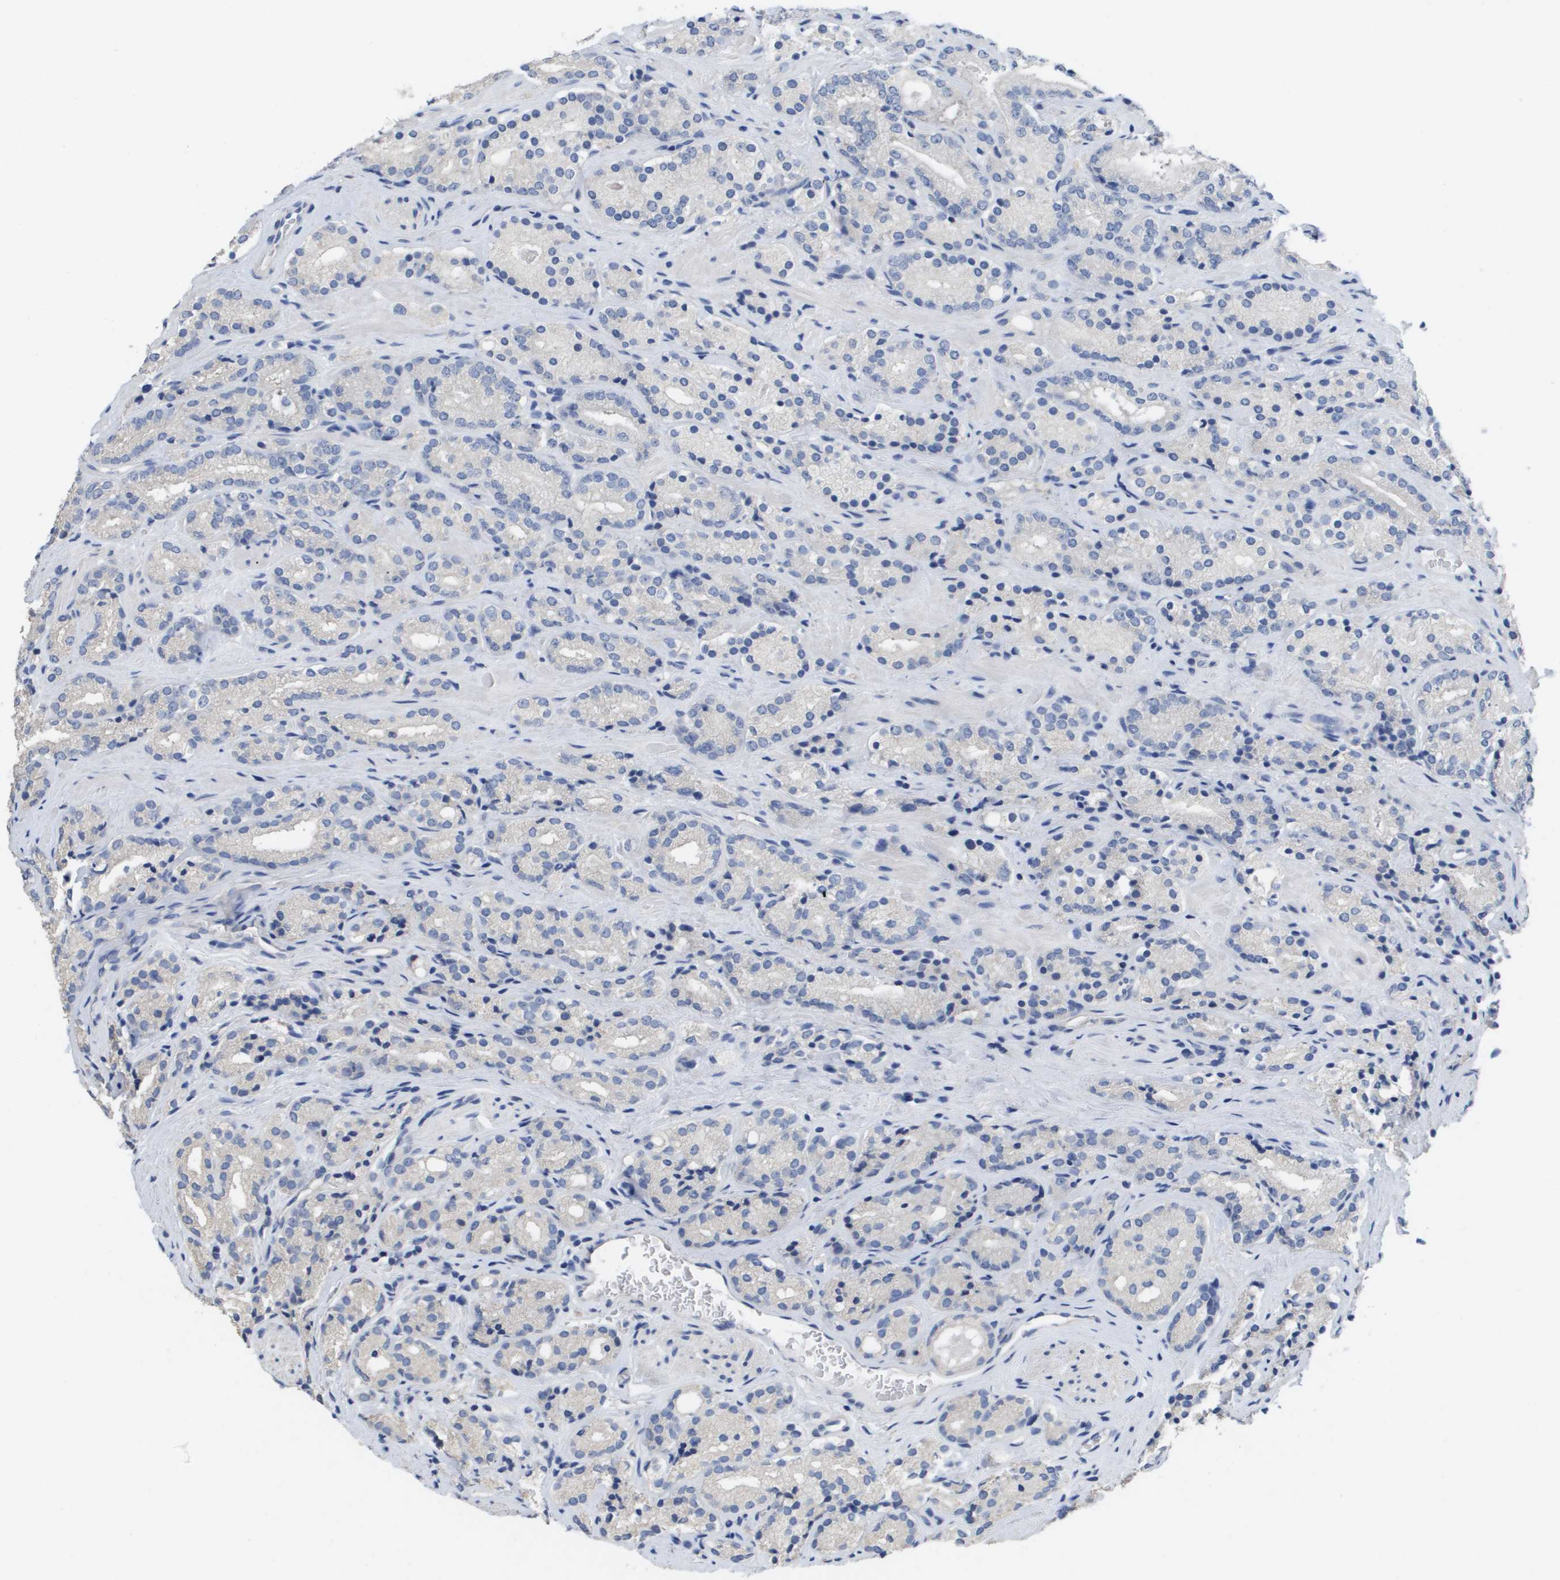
{"staining": {"intensity": "negative", "quantity": "none", "location": "none"}, "tissue": "prostate cancer", "cell_type": "Tumor cells", "image_type": "cancer", "snomed": [{"axis": "morphology", "description": "Adenocarcinoma, High grade"}, {"axis": "topography", "description": "Prostate"}], "caption": "Immunohistochemistry micrograph of human prostate cancer stained for a protein (brown), which demonstrates no staining in tumor cells.", "gene": "CA9", "patient": {"sex": "male", "age": 71}}